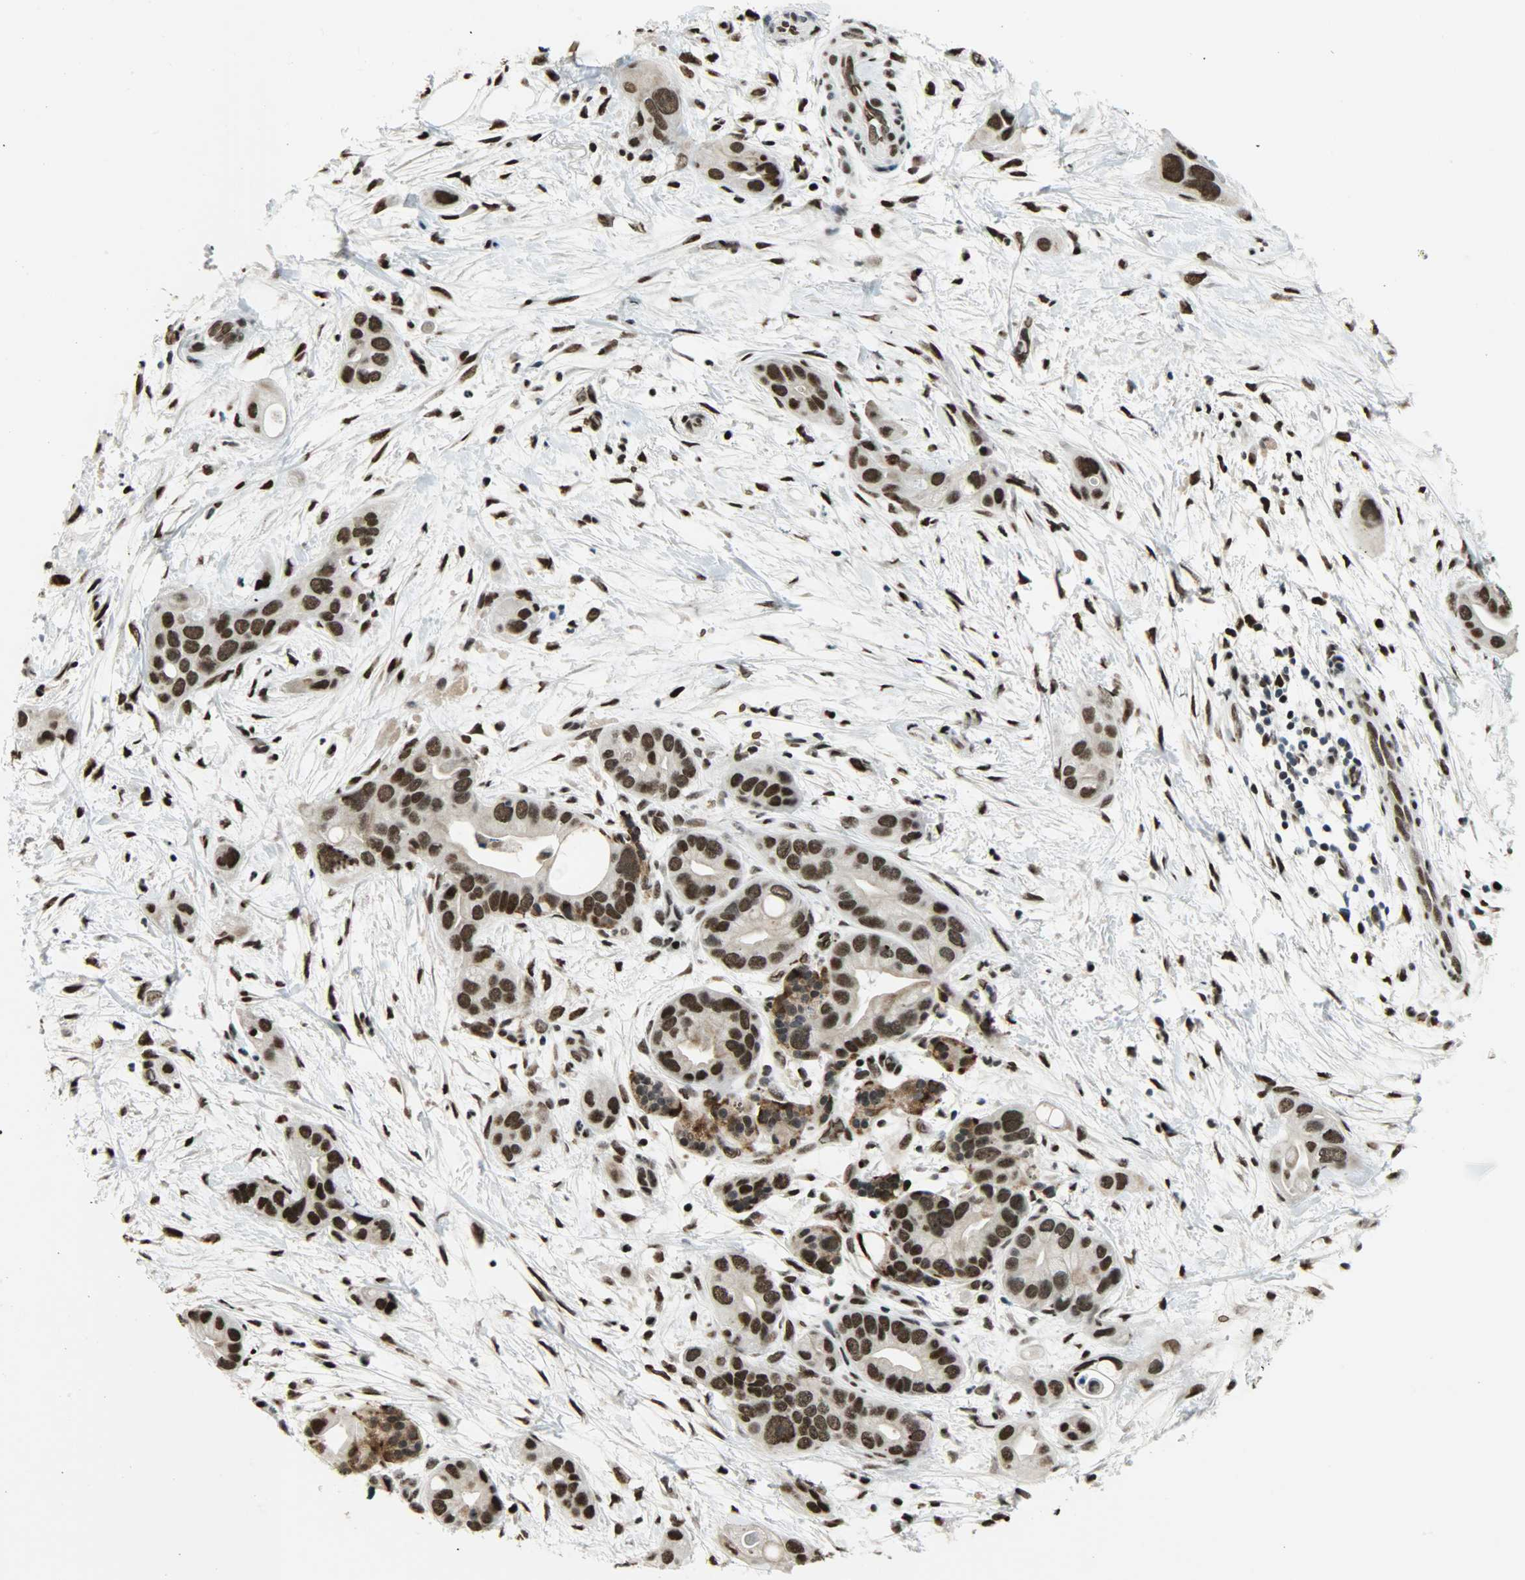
{"staining": {"intensity": "strong", "quantity": ">75%", "location": "nuclear"}, "tissue": "pancreatic cancer", "cell_type": "Tumor cells", "image_type": "cancer", "snomed": [{"axis": "morphology", "description": "Adenocarcinoma, NOS"}, {"axis": "topography", "description": "Pancreas"}], "caption": "Strong nuclear protein positivity is present in approximately >75% of tumor cells in adenocarcinoma (pancreatic). The staining is performed using DAB brown chromogen to label protein expression. The nuclei are counter-stained blue using hematoxylin.", "gene": "SNAI1", "patient": {"sex": "female", "age": 77}}